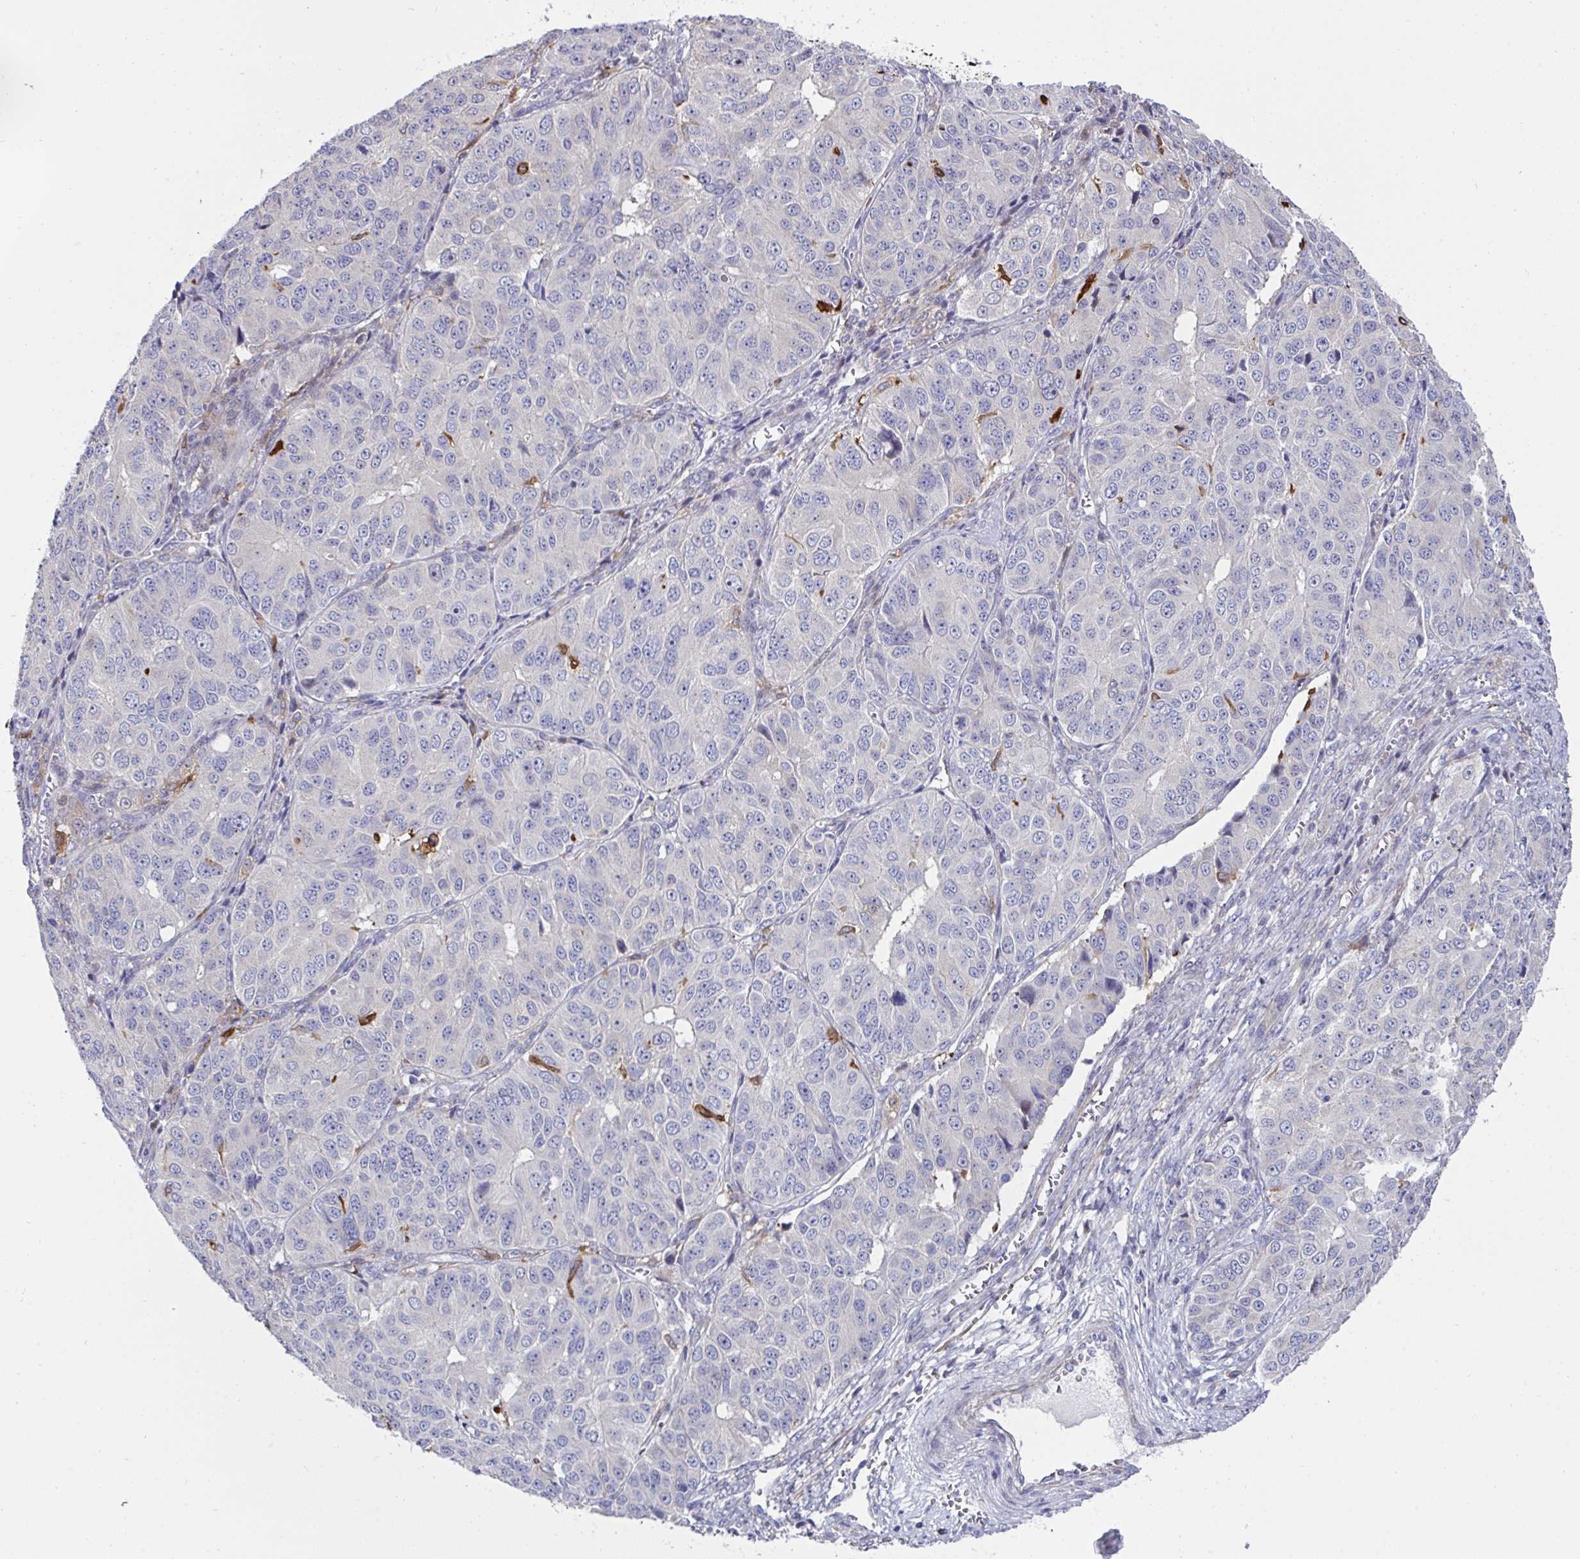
{"staining": {"intensity": "negative", "quantity": "none", "location": "none"}, "tissue": "ovarian cancer", "cell_type": "Tumor cells", "image_type": "cancer", "snomed": [{"axis": "morphology", "description": "Carcinoma, endometroid"}, {"axis": "topography", "description": "Ovary"}], "caption": "Protein analysis of ovarian endometroid carcinoma exhibits no significant positivity in tumor cells.", "gene": "FBXL13", "patient": {"sex": "female", "age": 51}}